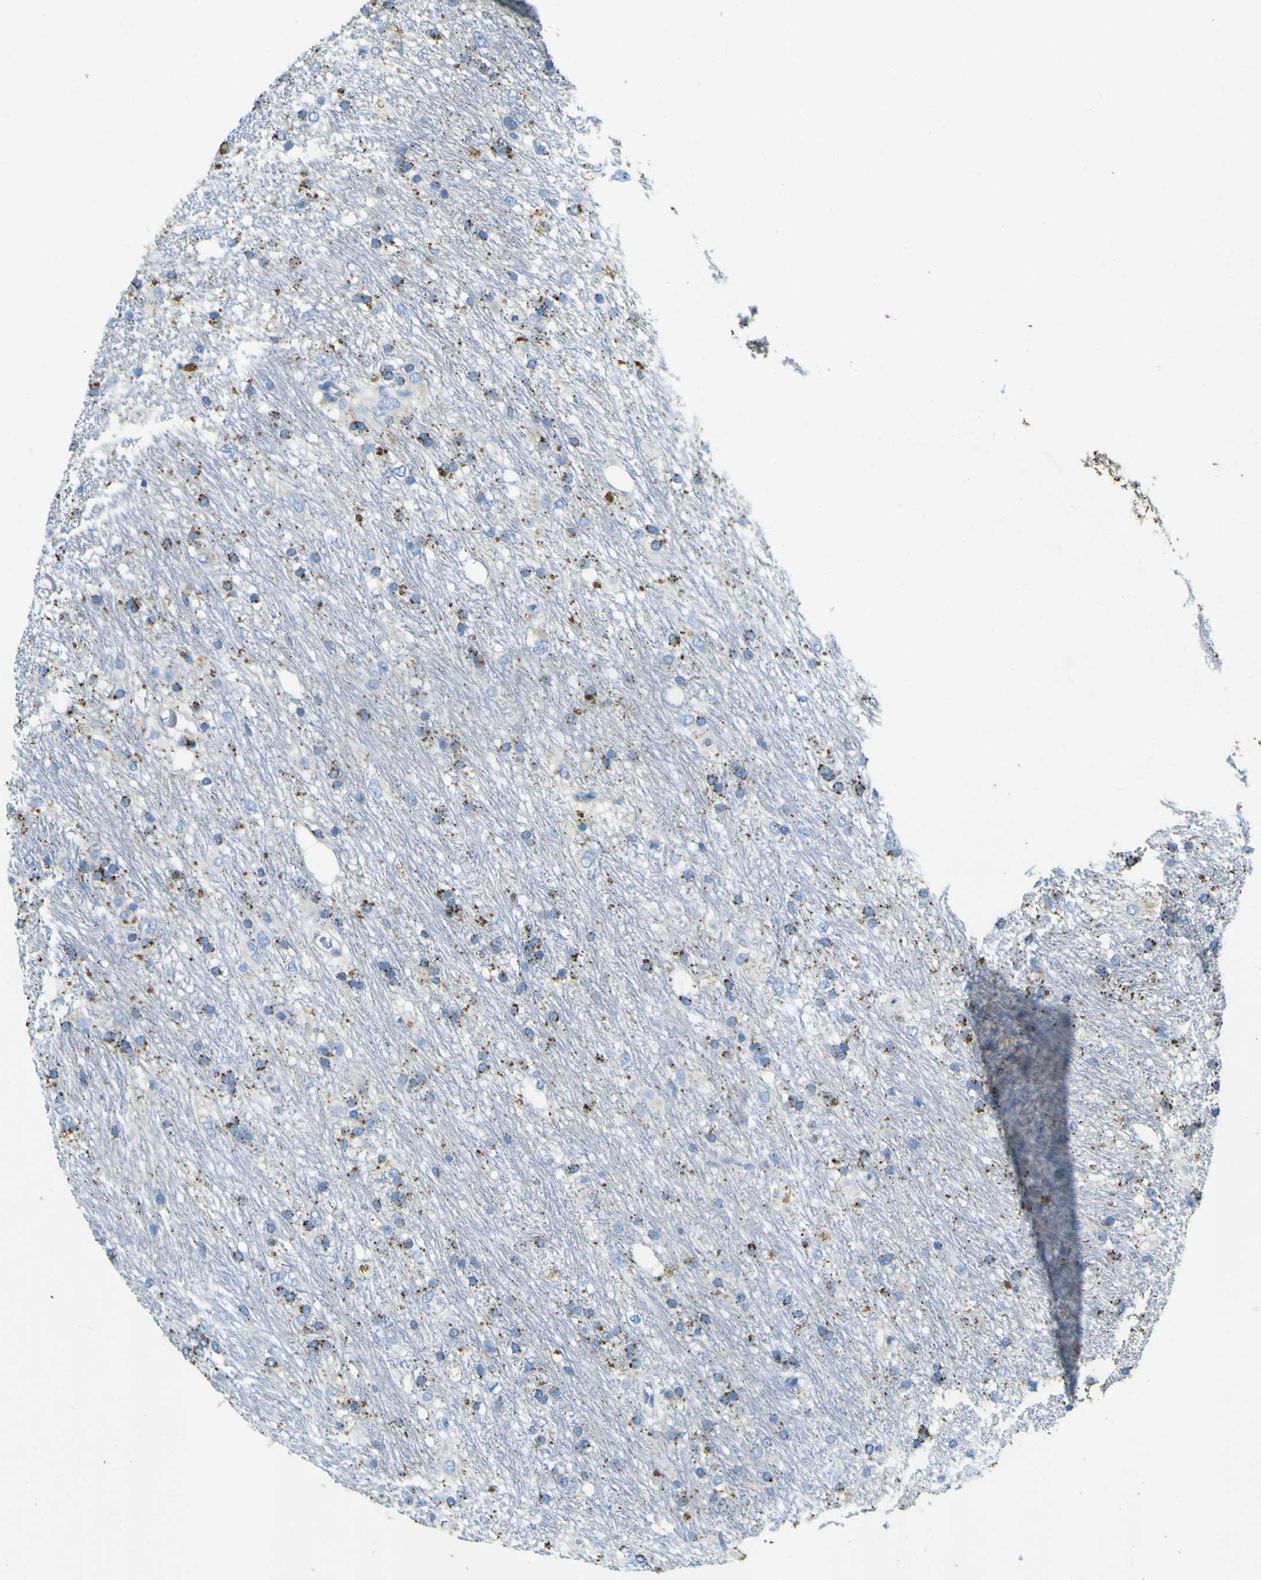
{"staining": {"intensity": "moderate", "quantity": "25%-75%", "location": "cytoplasmic/membranous"}, "tissue": "glioma", "cell_type": "Tumor cells", "image_type": "cancer", "snomed": [{"axis": "morphology", "description": "Glioma, malignant, Low grade"}, {"axis": "topography", "description": "Brain"}], "caption": "Glioma was stained to show a protein in brown. There is medium levels of moderate cytoplasmic/membranous staining in approximately 25%-75% of tumor cells. (DAB (3,3'-diaminobenzidine) IHC, brown staining for protein, blue staining for nuclei).", "gene": "PDE9A", "patient": {"sex": "male", "age": 77}}